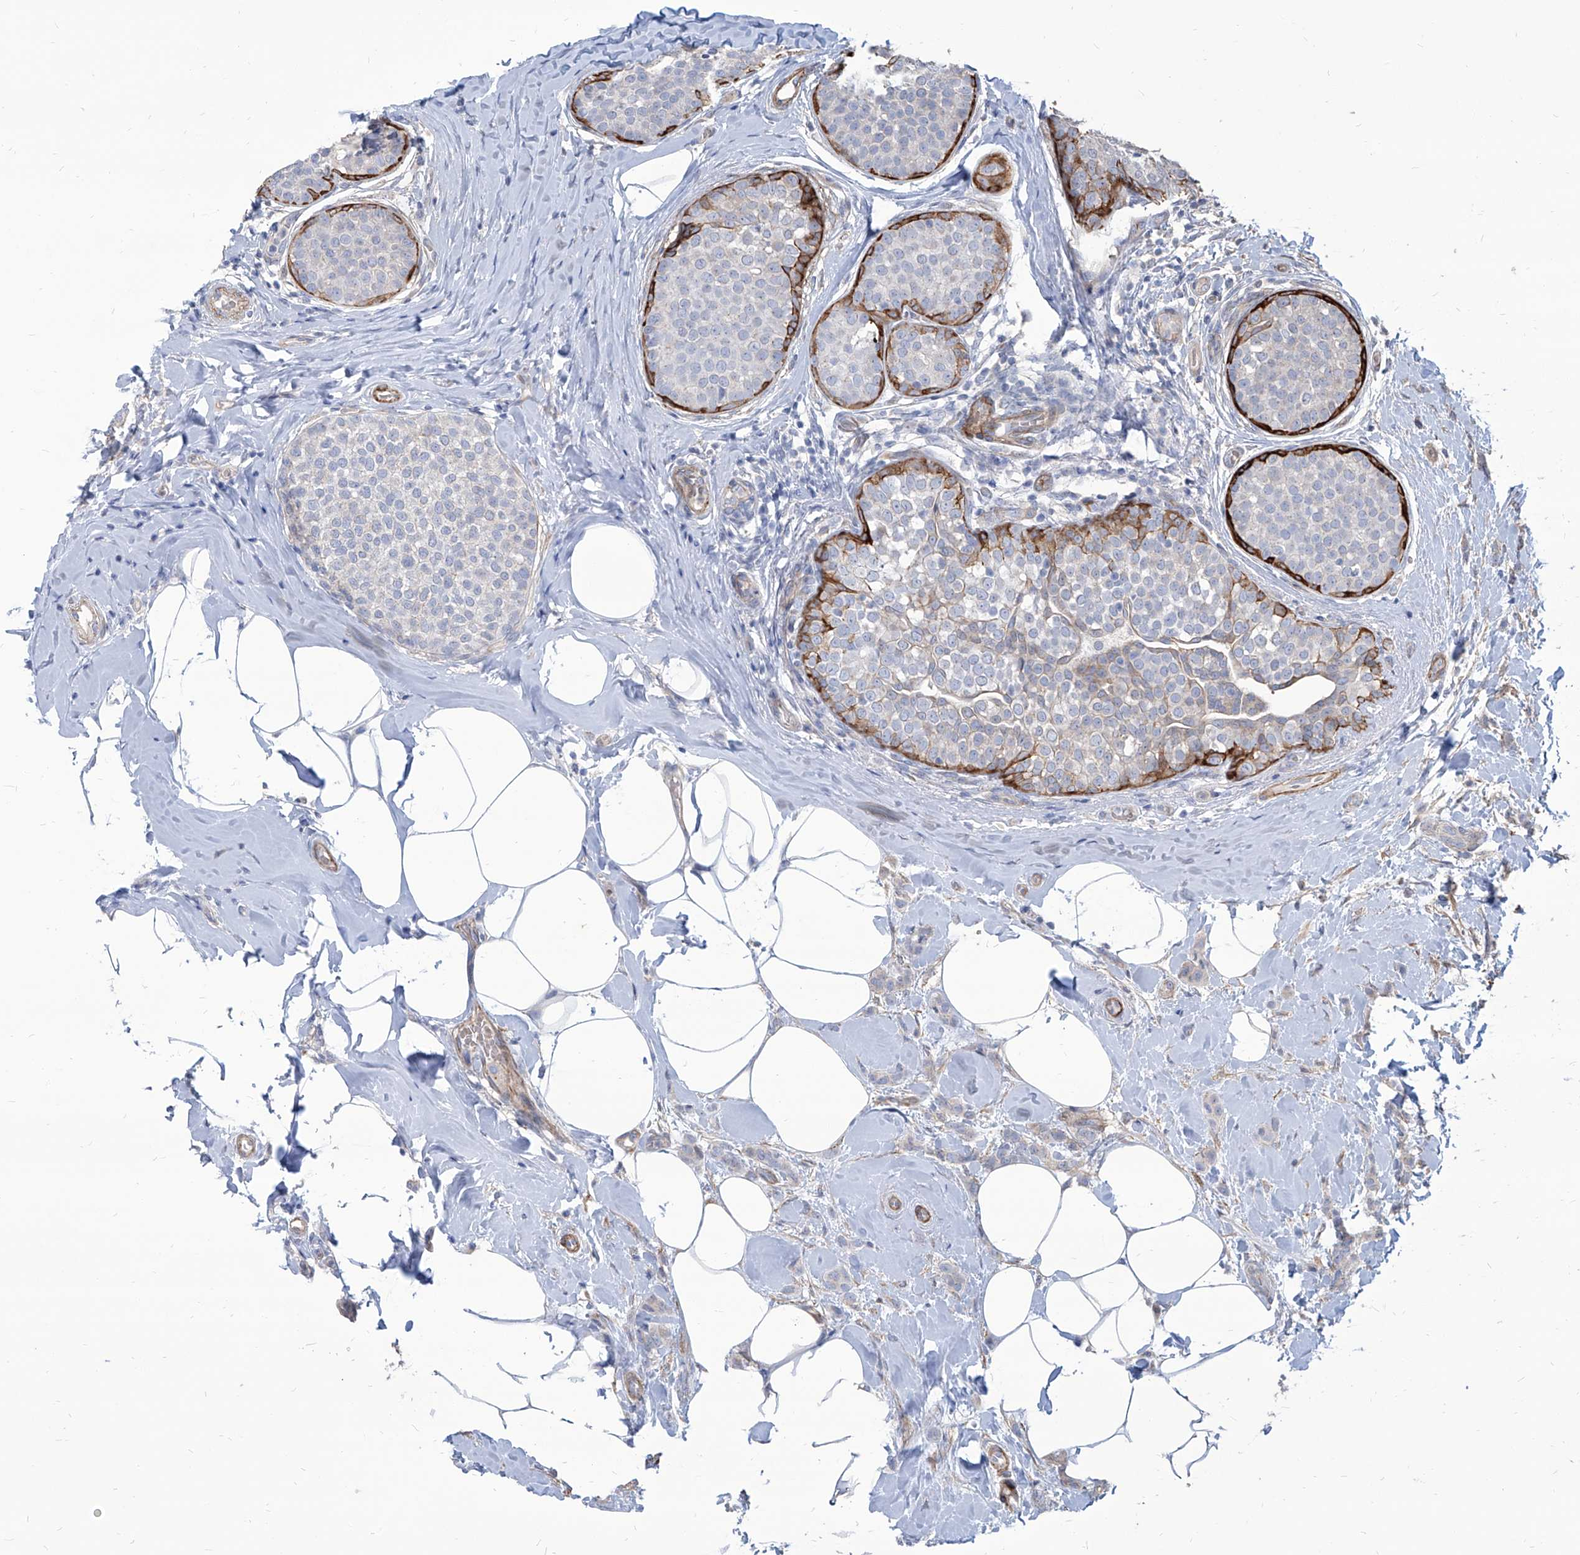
{"staining": {"intensity": "negative", "quantity": "none", "location": "none"}, "tissue": "breast cancer", "cell_type": "Tumor cells", "image_type": "cancer", "snomed": [{"axis": "morphology", "description": "Lobular carcinoma, in situ"}, {"axis": "morphology", "description": "Lobular carcinoma"}, {"axis": "topography", "description": "Breast"}], "caption": "DAB immunohistochemical staining of breast cancer displays no significant positivity in tumor cells. (Stains: DAB IHC with hematoxylin counter stain, Microscopy: brightfield microscopy at high magnification).", "gene": "FAM83B", "patient": {"sex": "female", "age": 41}}